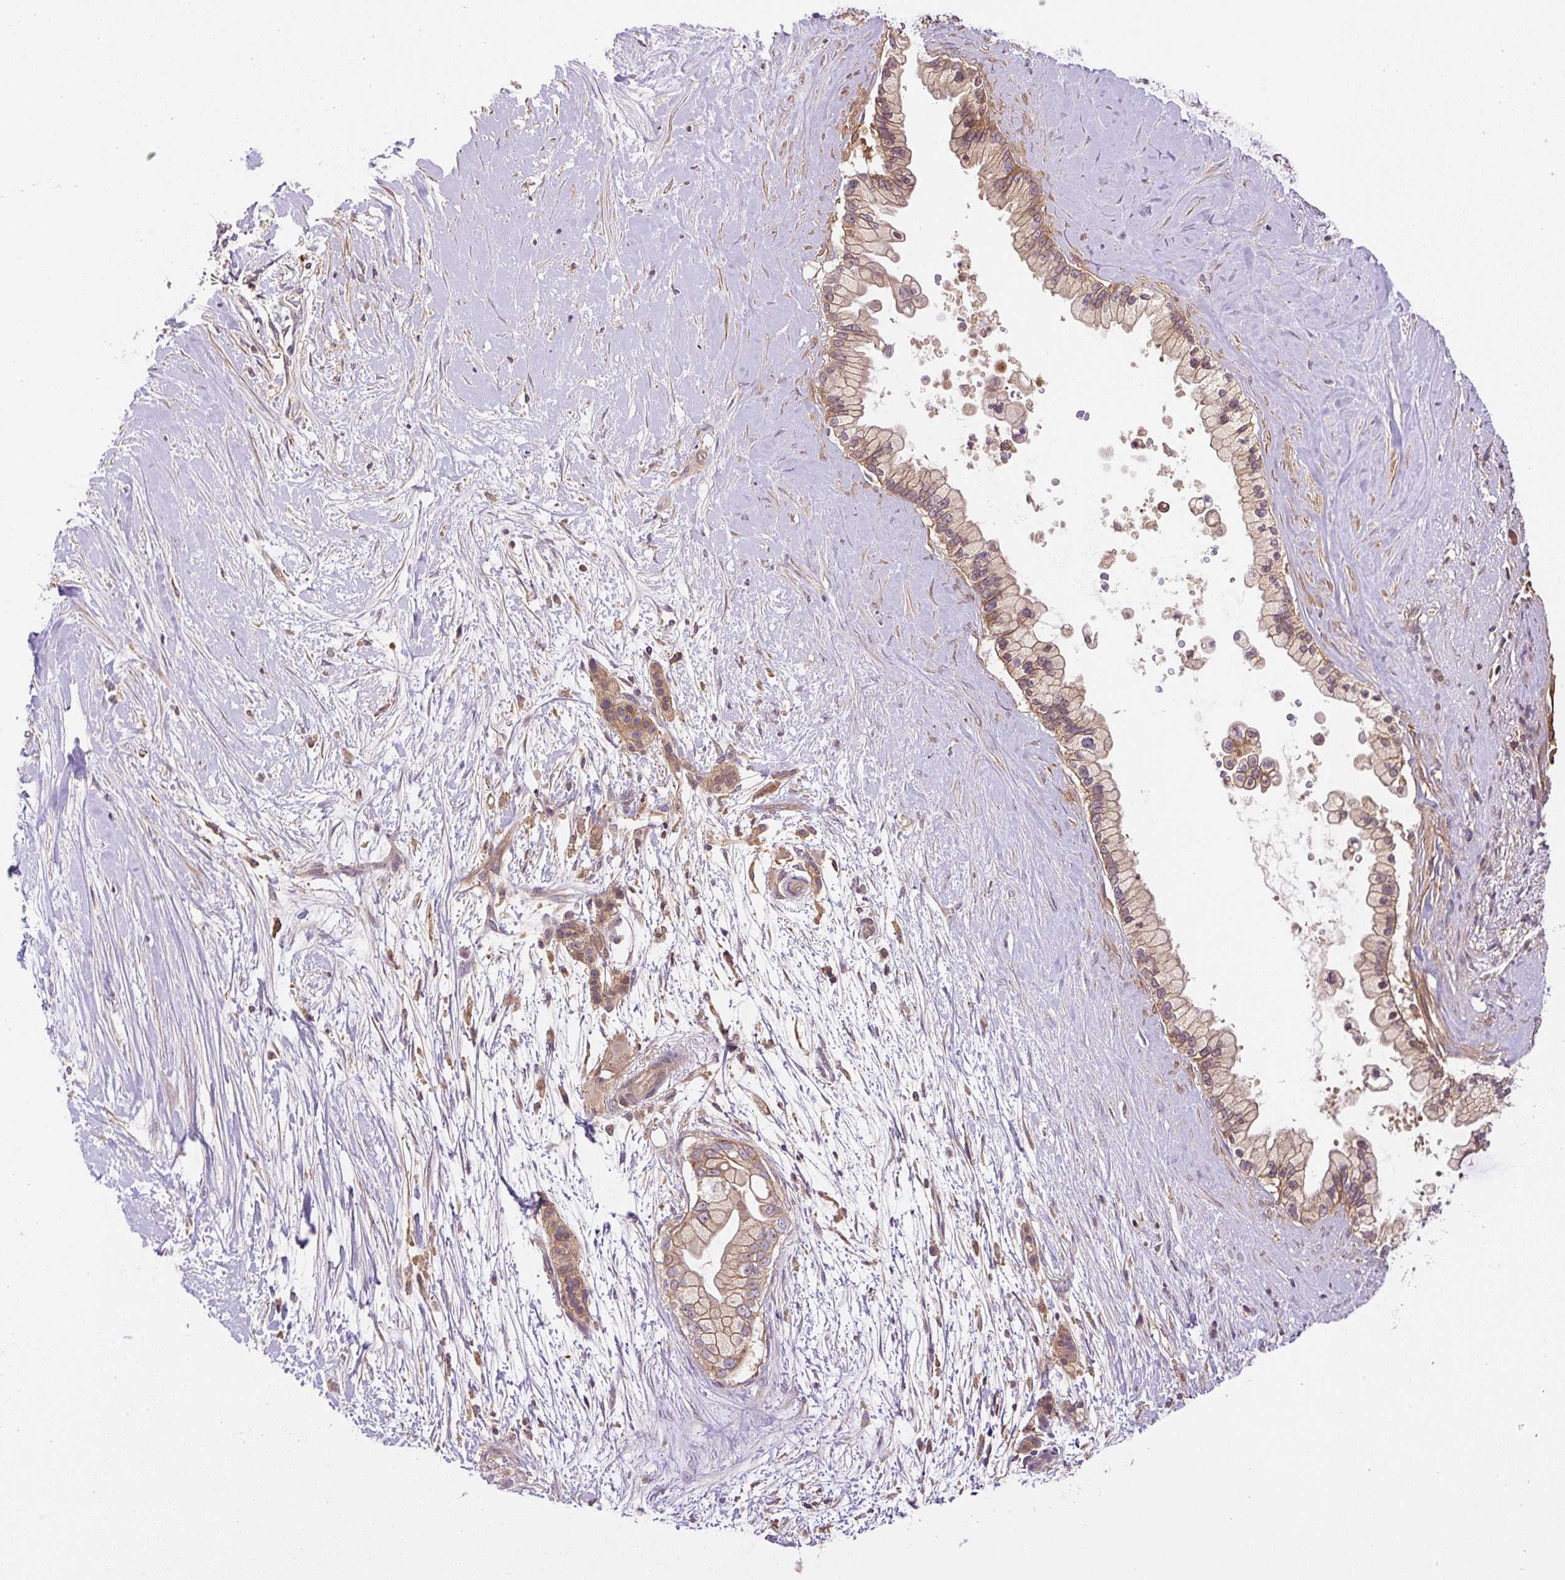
{"staining": {"intensity": "moderate", "quantity": ">75%", "location": "cytoplasmic/membranous"}, "tissue": "pancreatic cancer", "cell_type": "Tumor cells", "image_type": "cancer", "snomed": [{"axis": "morphology", "description": "Adenocarcinoma, NOS"}, {"axis": "topography", "description": "Pancreas"}], "caption": "A brown stain labels moderate cytoplasmic/membranous staining of a protein in pancreatic adenocarcinoma tumor cells. (DAB (3,3'-diaminobenzidine) IHC with brightfield microscopy, high magnification).", "gene": "CCDC28A", "patient": {"sex": "female", "age": 69}}